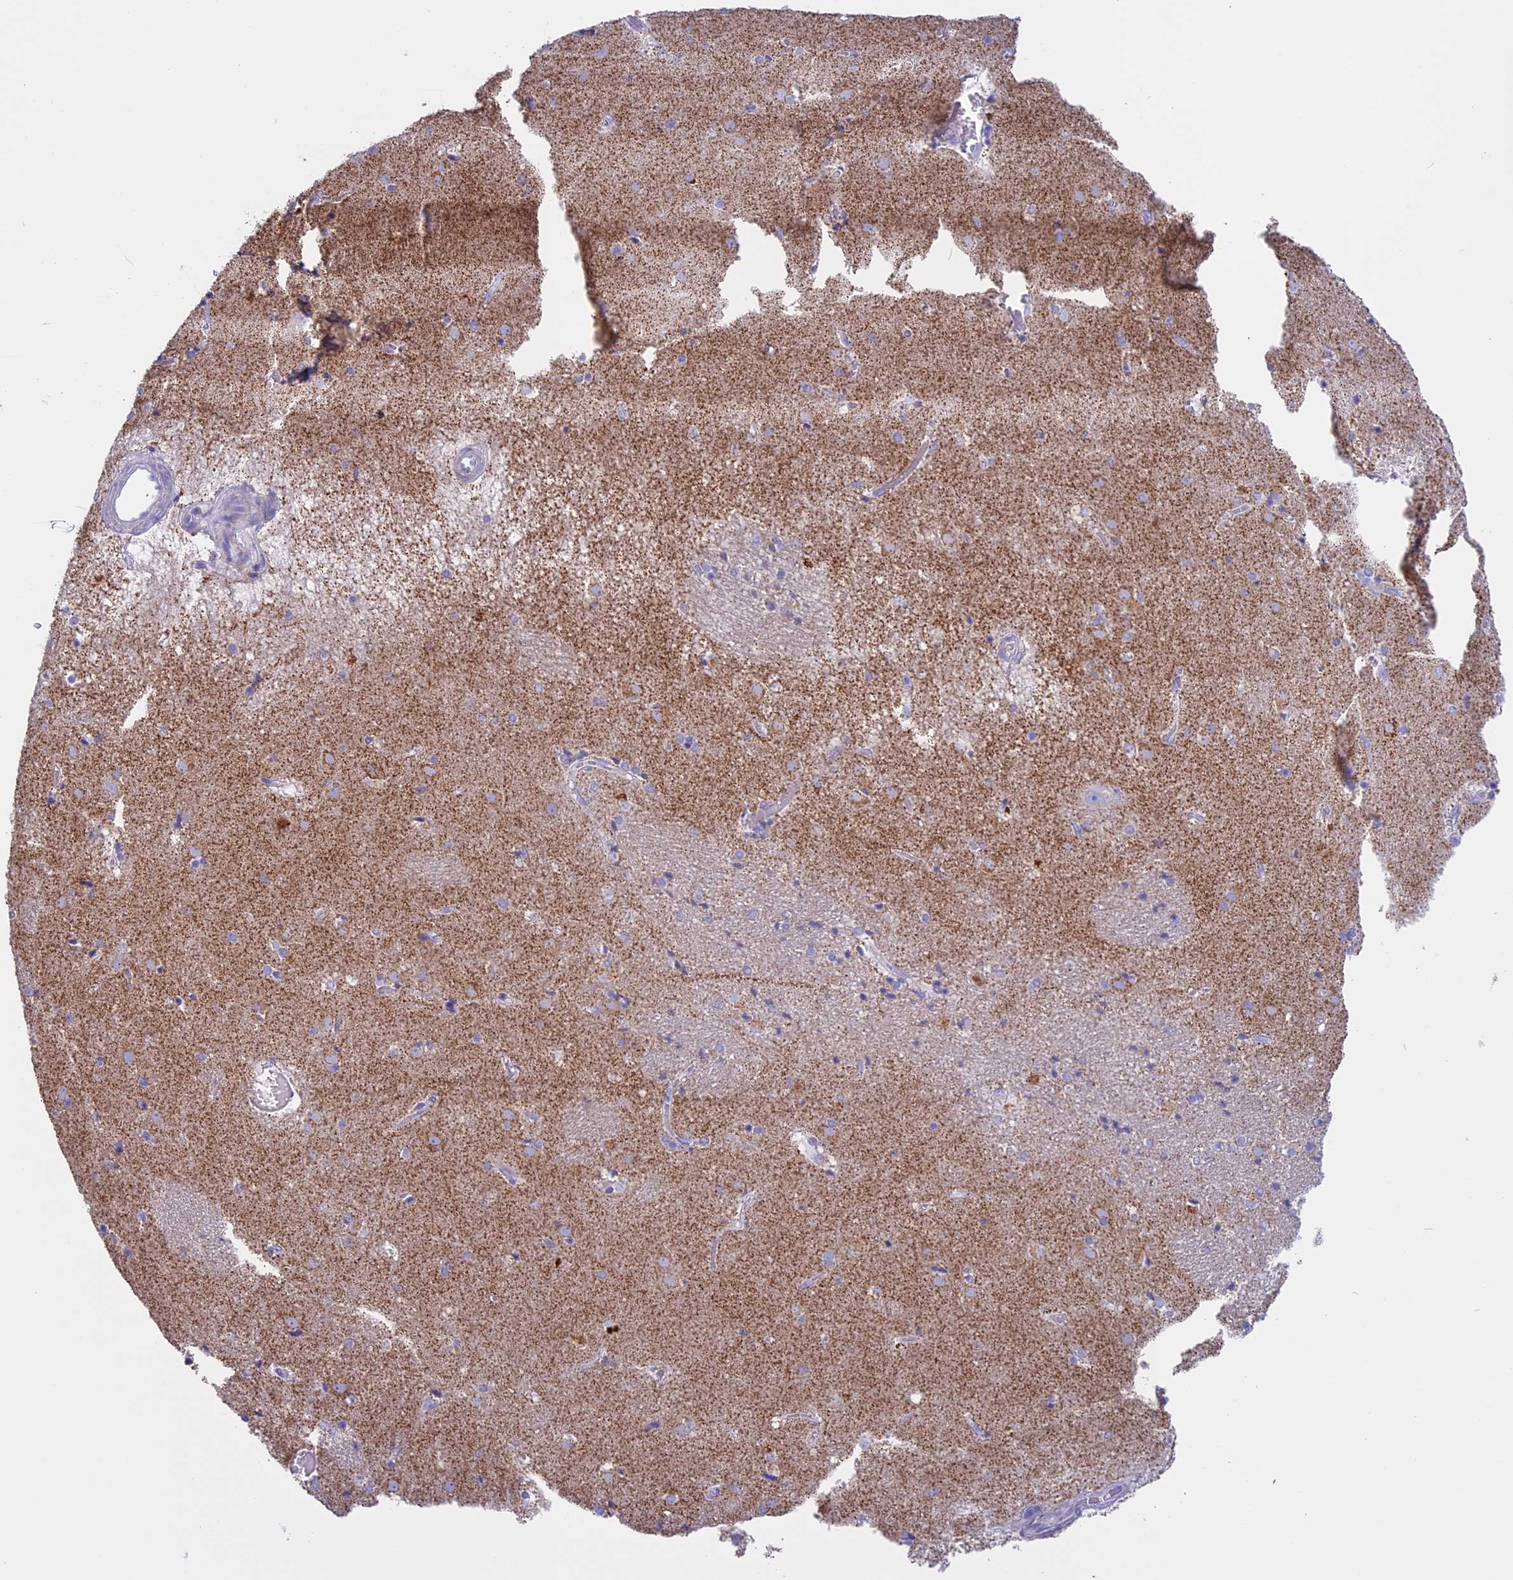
{"staining": {"intensity": "negative", "quantity": "none", "location": "none"}, "tissue": "caudate", "cell_type": "Glial cells", "image_type": "normal", "snomed": [{"axis": "morphology", "description": "Normal tissue, NOS"}, {"axis": "topography", "description": "Lateral ventricle wall"}], "caption": "Immunohistochemical staining of benign human caudate displays no significant staining in glial cells. (DAB IHC with hematoxylin counter stain).", "gene": "ZNF563", "patient": {"sex": "male", "age": 70}}